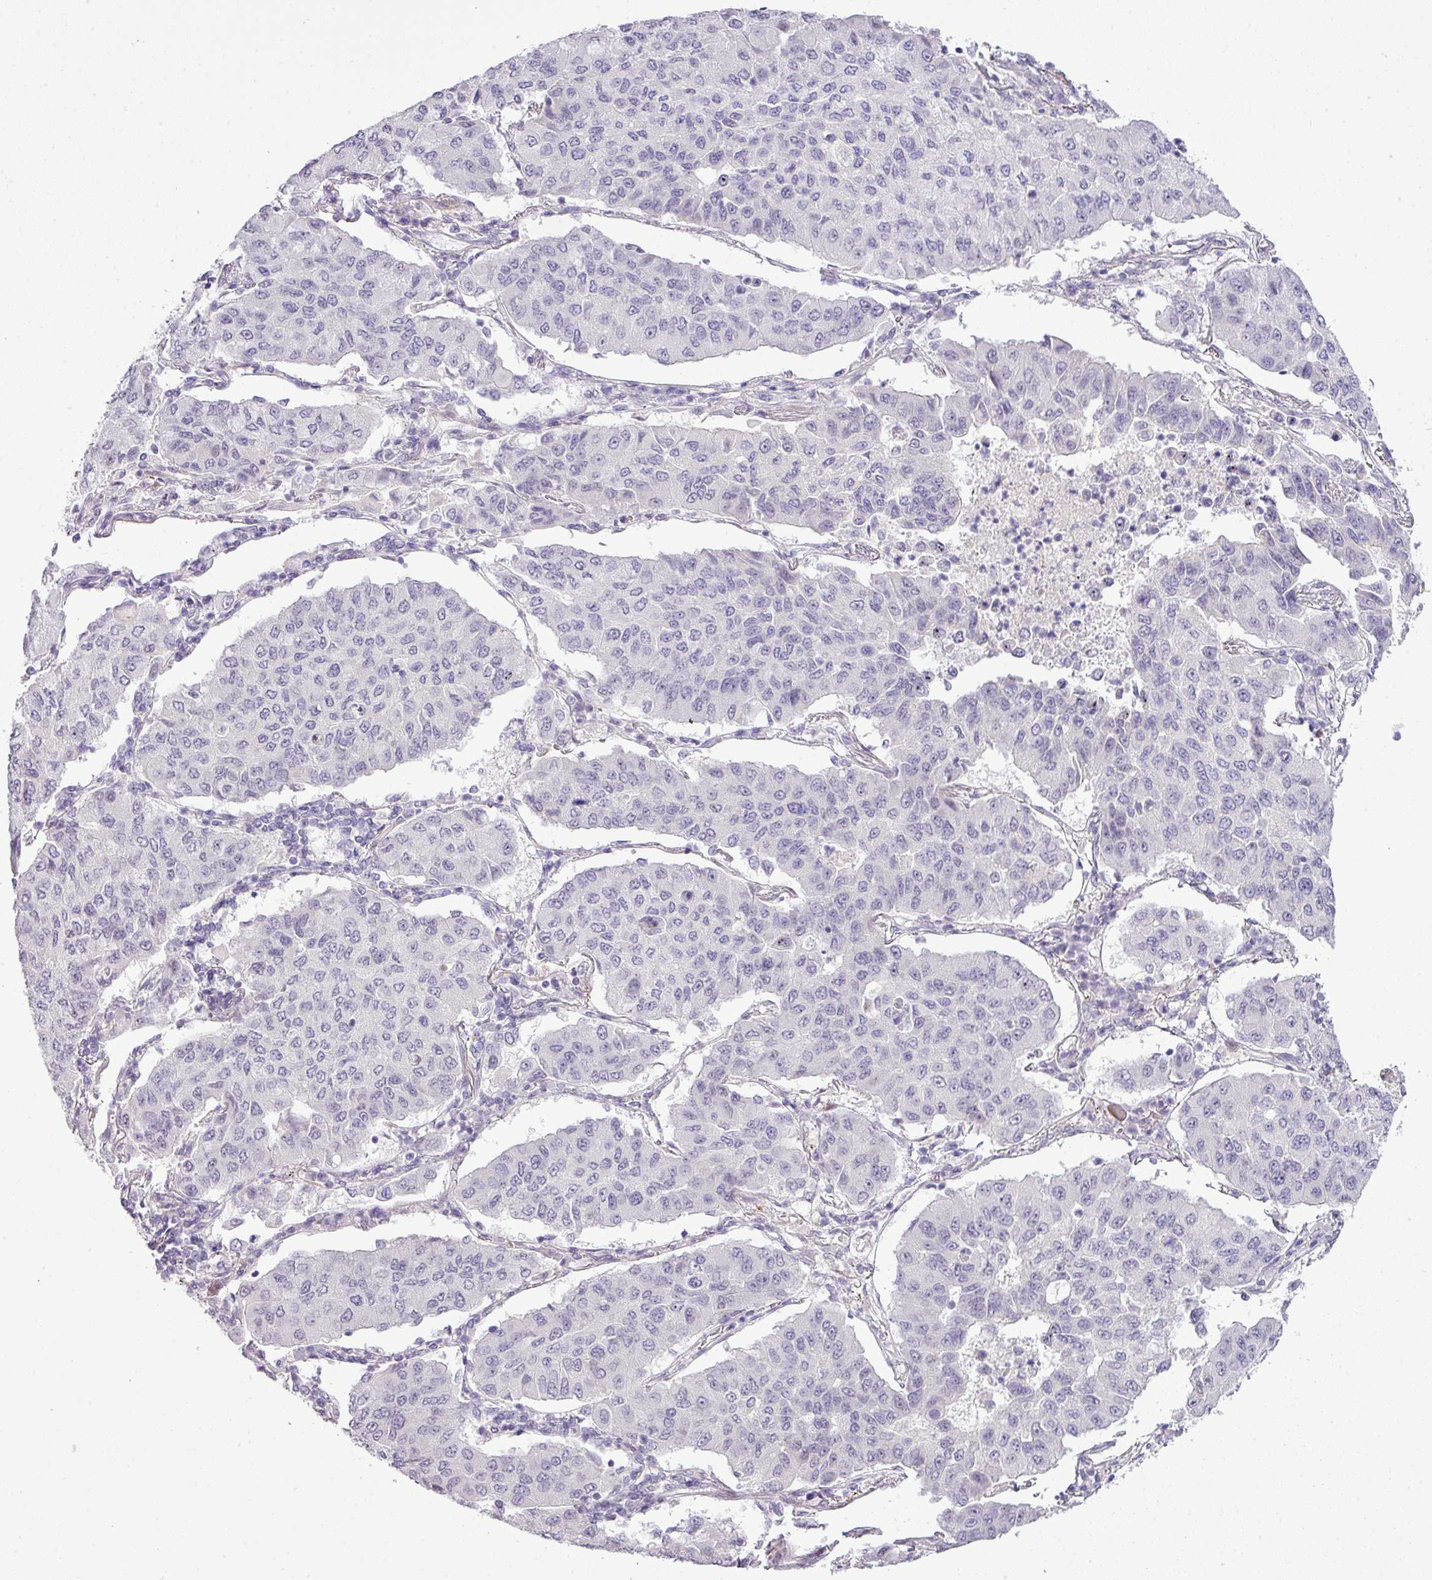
{"staining": {"intensity": "negative", "quantity": "none", "location": "none"}, "tissue": "lung cancer", "cell_type": "Tumor cells", "image_type": "cancer", "snomed": [{"axis": "morphology", "description": "Squamous cell carcinoma, NOS"}, {"axis": "topography", "description": "Lung"}], "caption": "Immunohistochemistry (IHC) of human lung squamous cell carcinoma shows no positivity in tumor cells.", "gene": "ZNF688", "patient": {"sex": "male", "age": 74}}